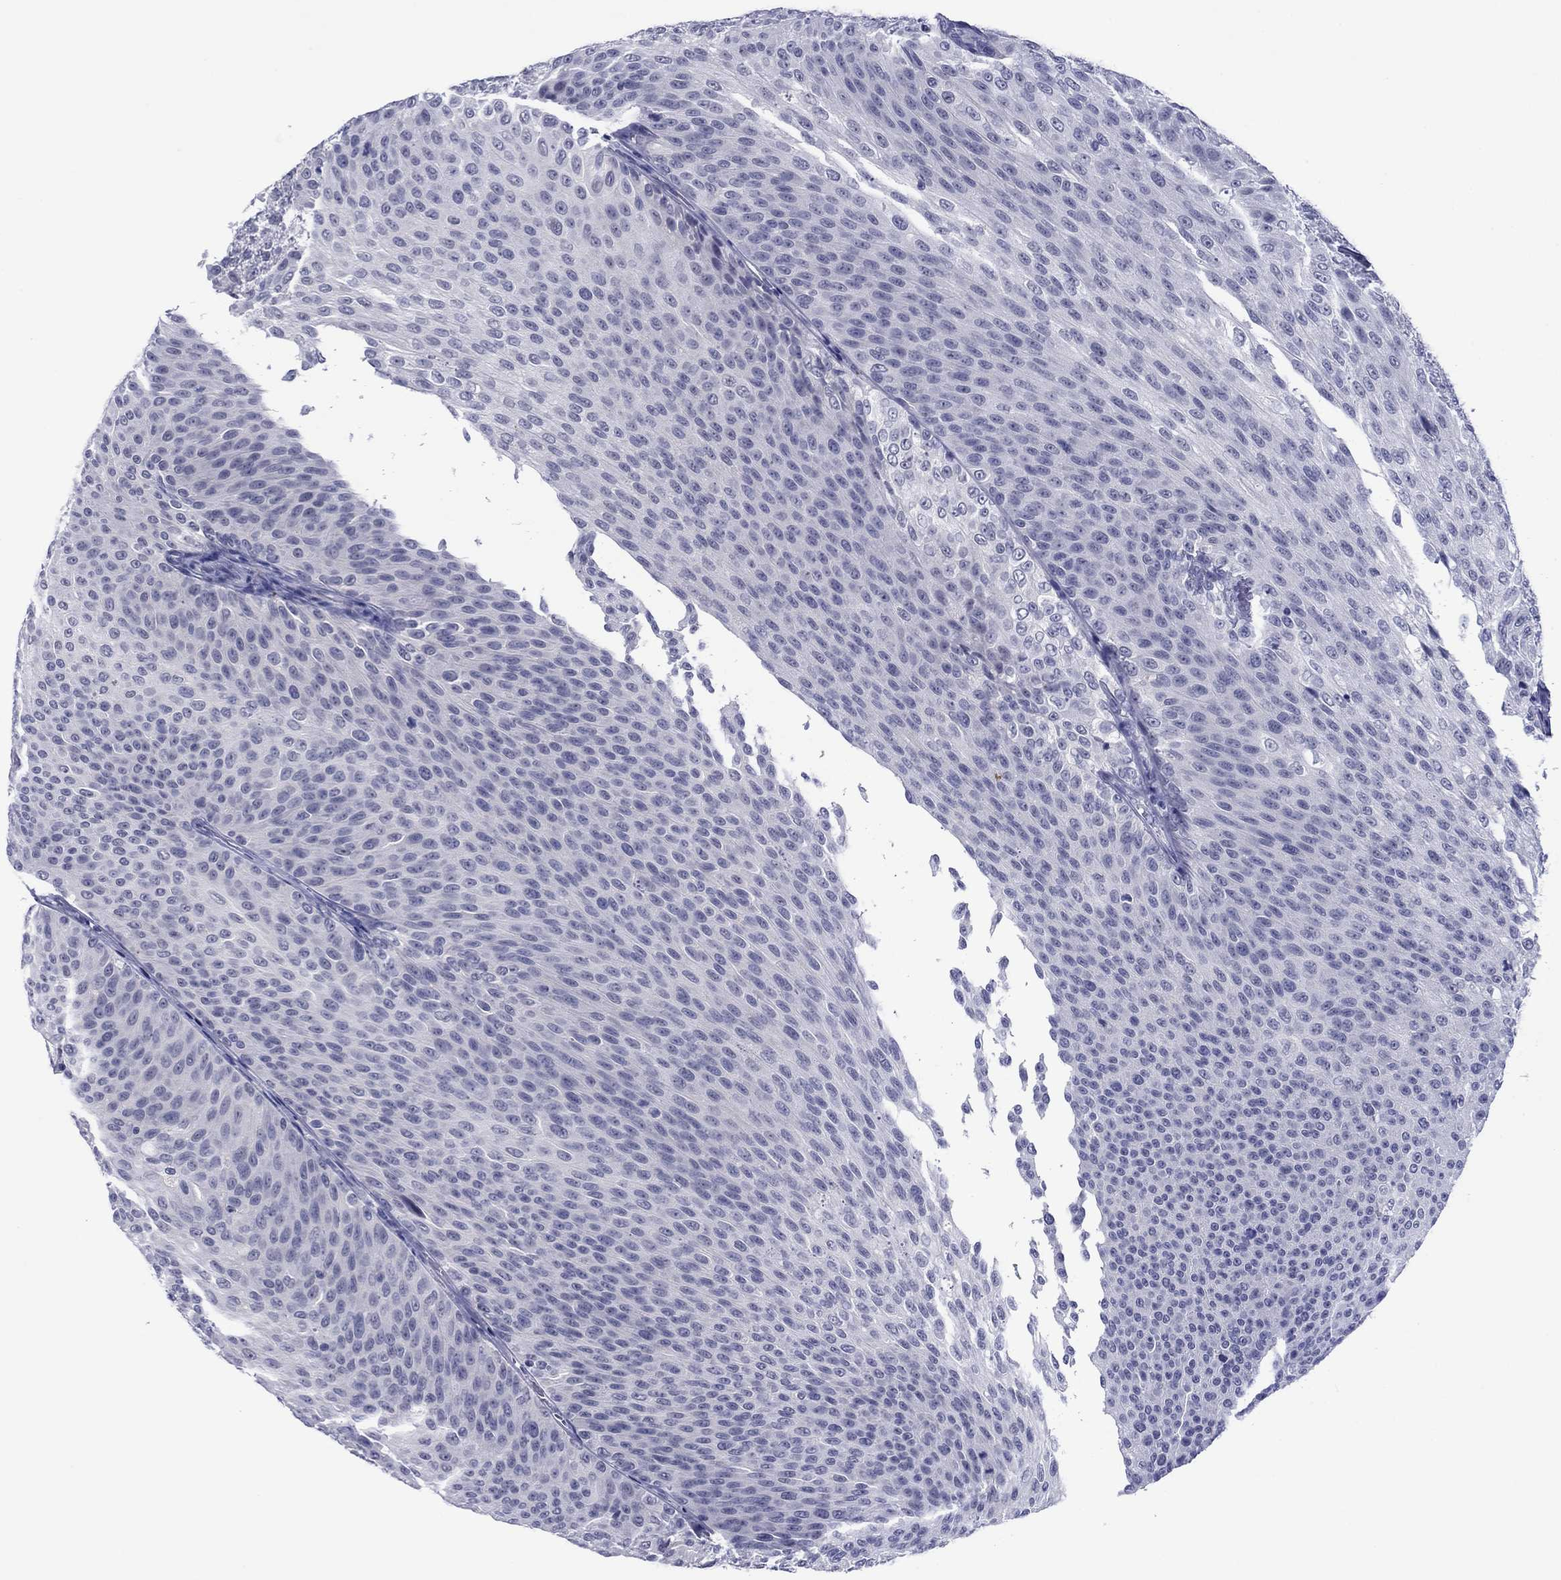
{"staining": {"intensity": "negative", "quantity": "none", "location": "none"}, "tissue": "urothelial cancer", "cell_type": "Tumor cells", "image_type": "cancer", "snomed": [{"axis": "morphology", "description": "Urothelial carcinoma, Low grade"}, {"axis": "topography", "description": "Ureter, NOS"}, {"axis": "topography", "description": "Urinary bladder"}], "caption": "Urothelial carcinoma (low-grade) stained for a protein using immunohistochemistry (IHC) exhibits no staining tumor cells.", "gene": "TCFL5", "patient": {"sex": "male", "age": 78}}